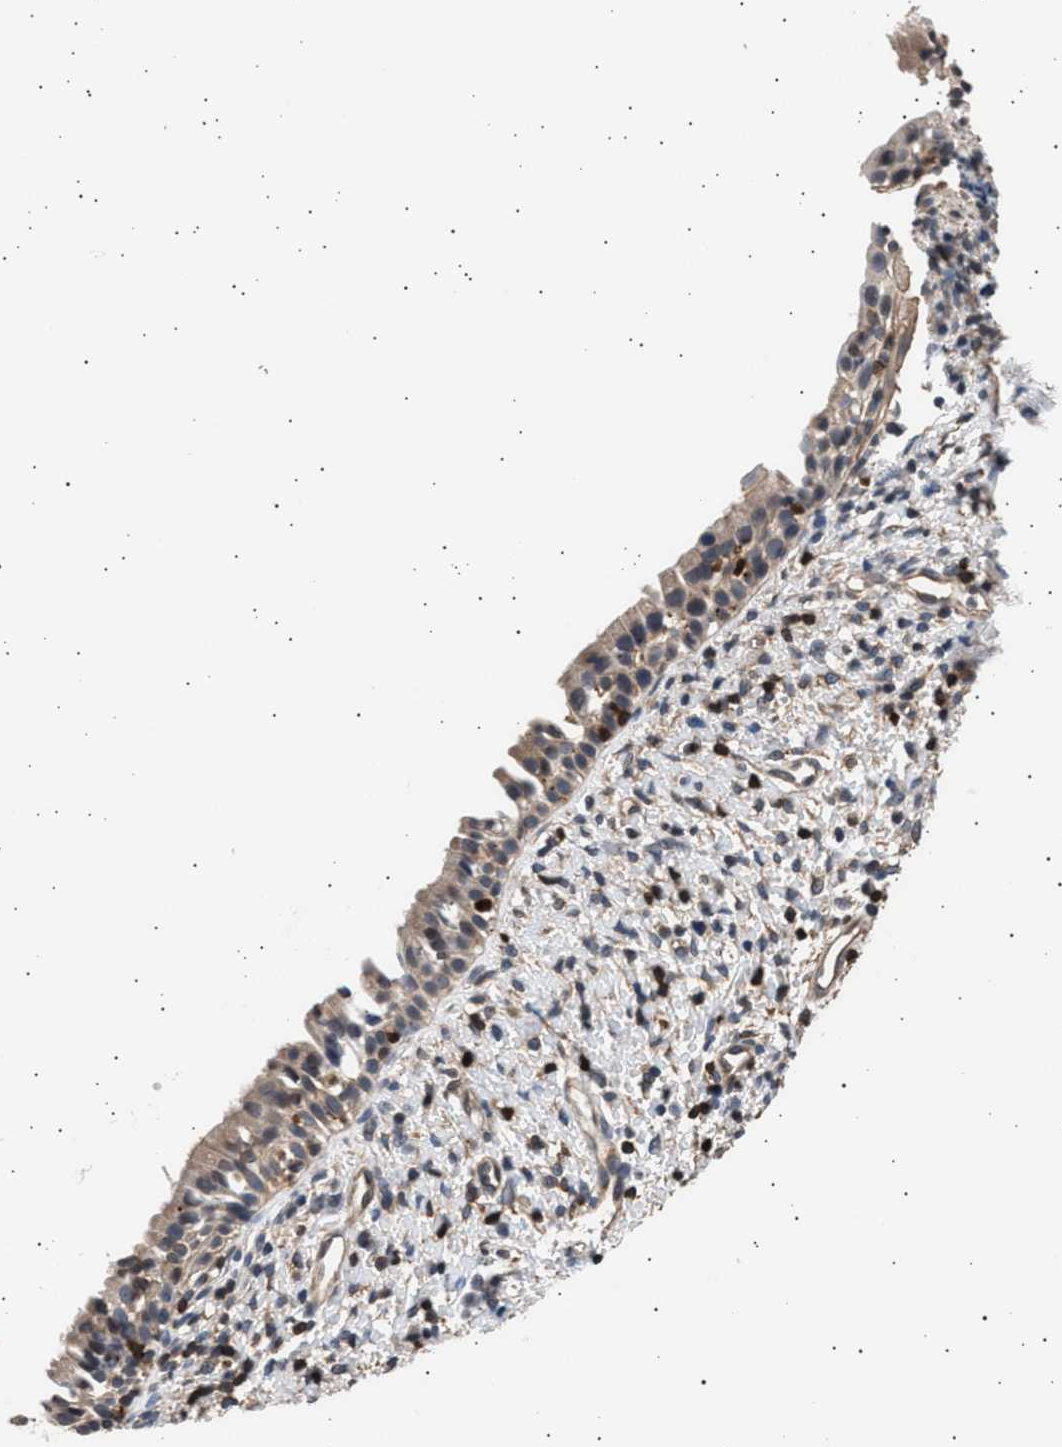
{"staining": {"intensity": "weak", "quantity": "25%-75%", "location": "cytoplasmic/membranous"}, "tissue": "nasopharynx", "cell_type": "Respiratory epithelial cells", "image_type": "normal", "snomed": [{"axis": "morphology", "description": "Normal tissue, NOS"}, {"axis": "topography", "description": "Nasopharynx"}], "caption": "Respiratory epithelial cells reveal low levels of weak cytoplasmic/membranous expression in approximately 25%-75% of cells in benign human nasopharynx. The protein of interest is shown in brown color, while the nuclei are stained blue.", "gene": "GRAP2", "patient": {"sex": "male", "age": 22}}